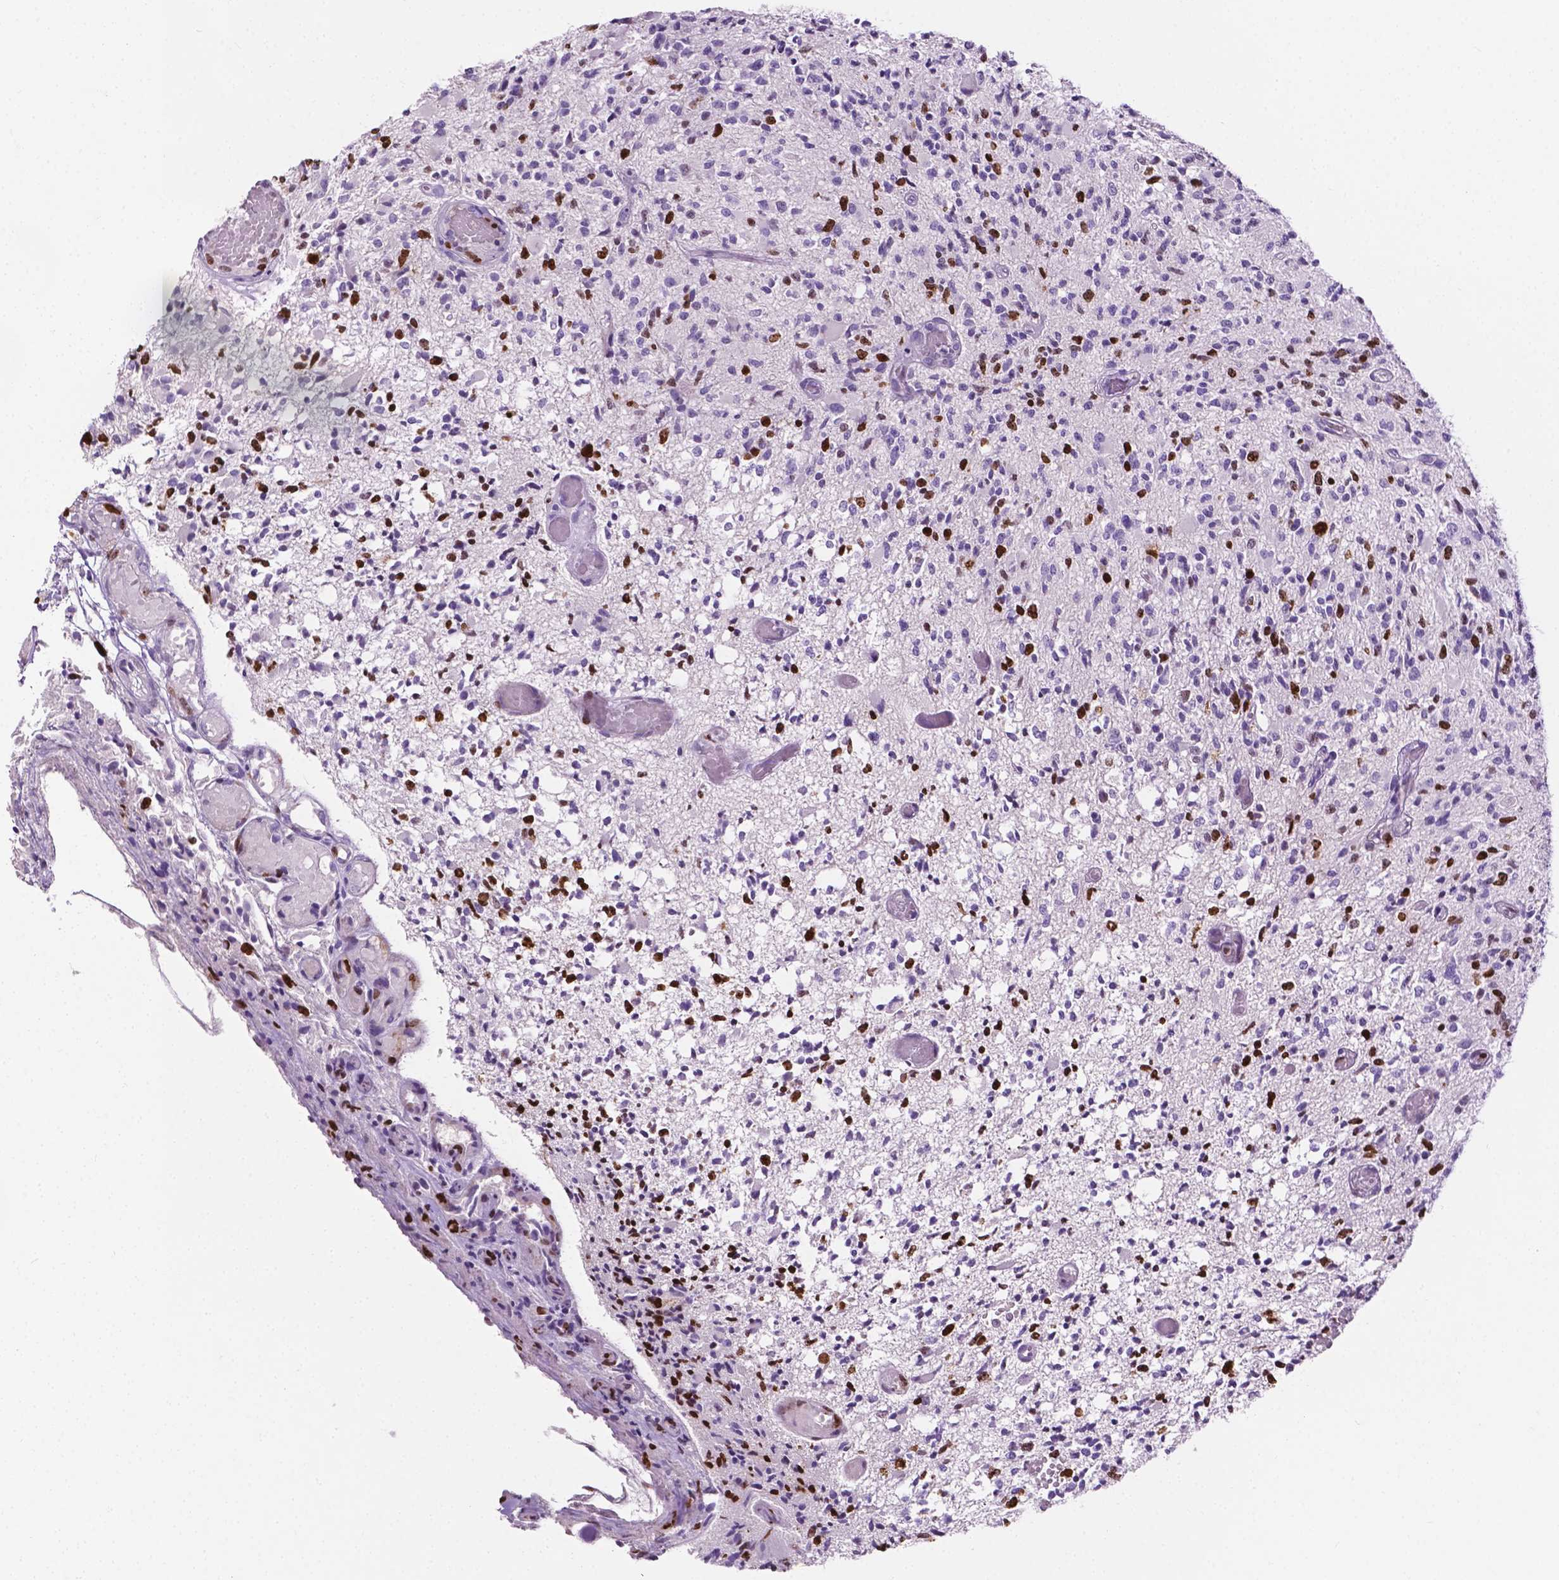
{"staining": {"intensity": "strong", "quantity": "25%-75%", "location": "nuclear"}, "tissue": "glioma", "cell_type": "Tumor cells", "image_type": "cancer", "snomed": [{"axis": "morphology", "description": "Glioma, malignant, High grade"}, {"axis": "topography", "description": "Brain"}], "caption": "Protein expression analysis of glioma exhibits strong nuclear expression in approximately 25%-75% of tumor cells. The protein is shown in brown color, while the nuclei are stained blue.", "gene": "SIAH2", "patient": {"sex": "female", "age": 63}}